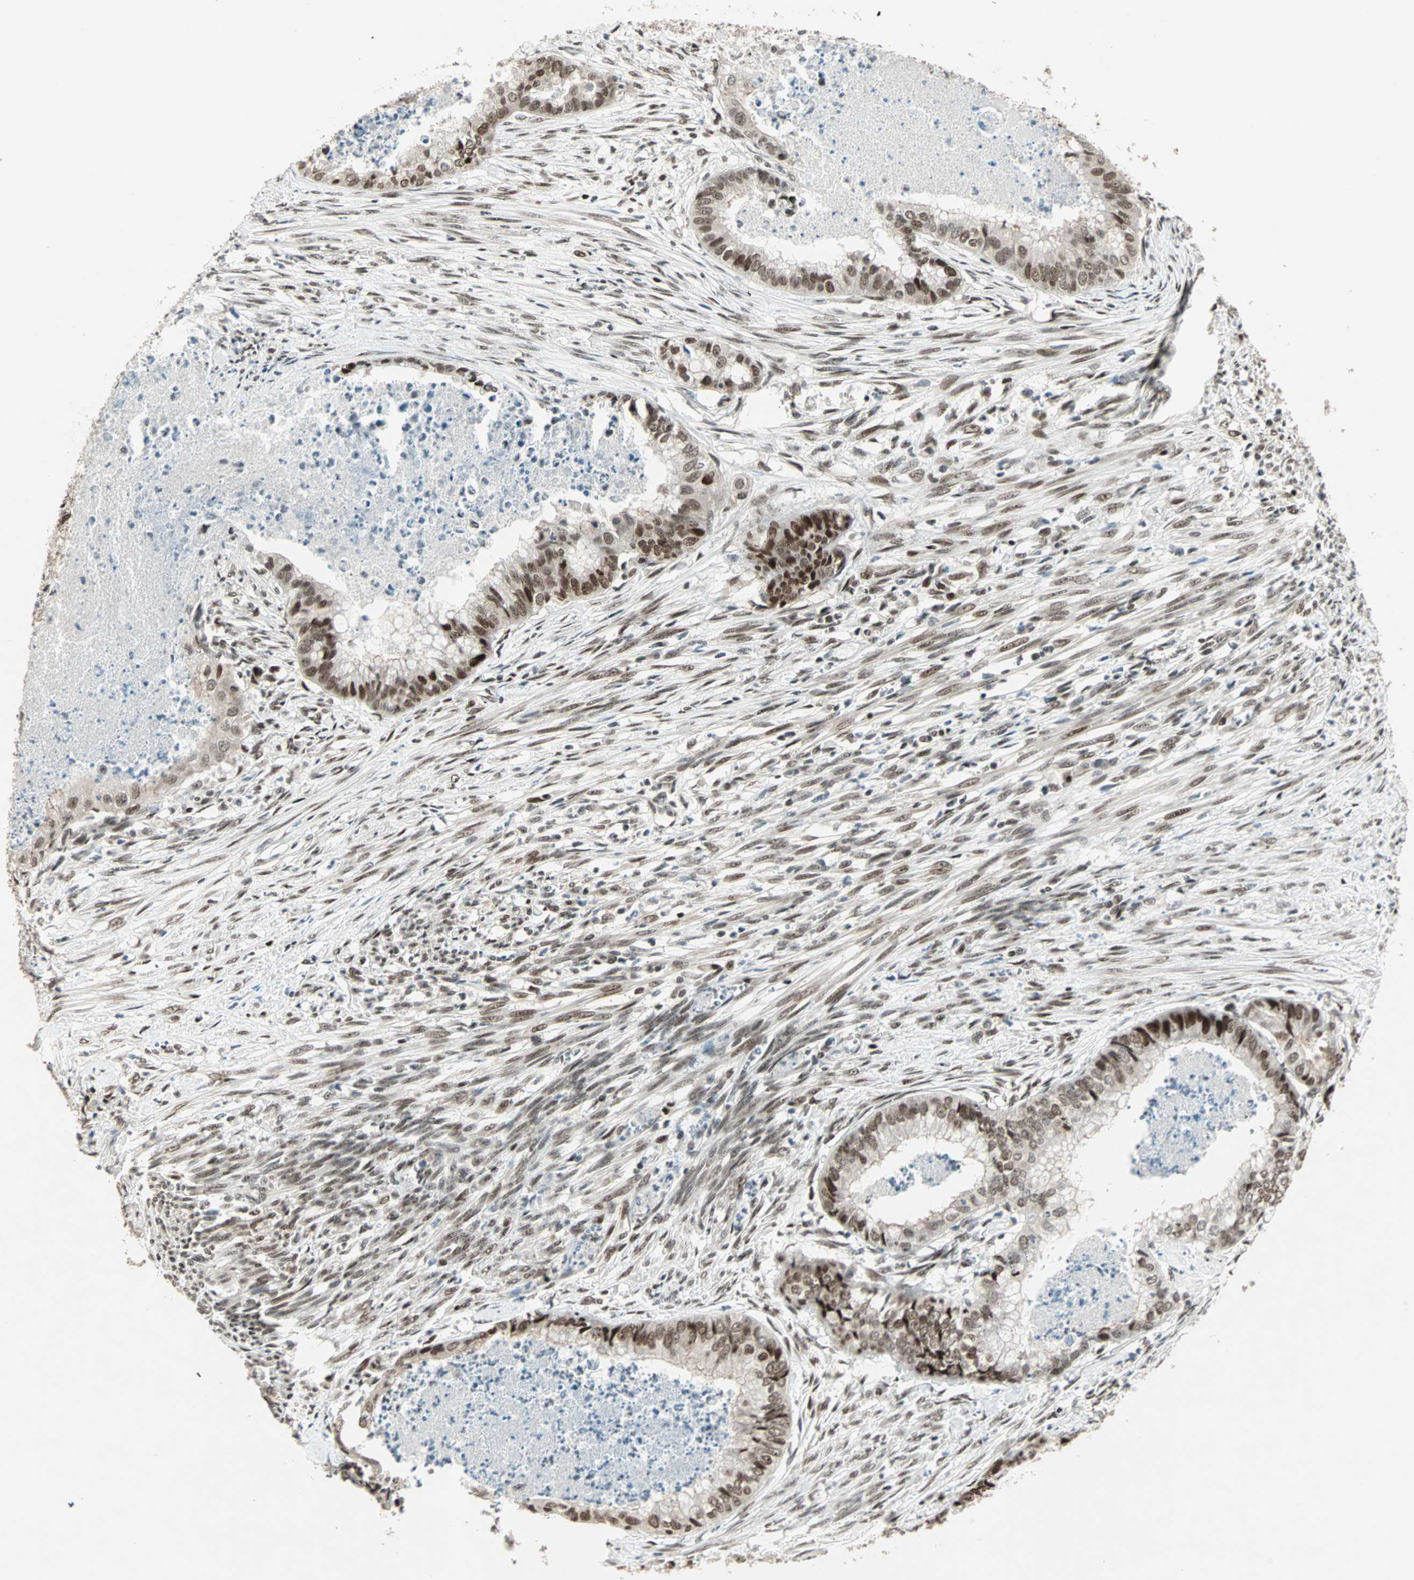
{"staining": {"intensity": "strong", "quantity": ">75%", "location": "nuclear"}, "tissue": "endometrial cancer", "cell_type": "Tumor cells", "image_type": "cancer", "snomed": [{"axis": "morphology", "description": "Necrosis, NOS"}, {"axis": "morphology", "description": "Adenocarcinoma, NOS"}, {"axis": "topography", "description": "Endometrium"}], "caption": "This micrograph shows endometrial cancer (adenocarcinoma) stained with immunohistochemistry to label a protein in brown. The nuclear of tumor cells show strong positivity for the protein. Nuclei are counter-stained blue.", "gene": "MDC1", "patient": {"sex": "female", "age": 79}}